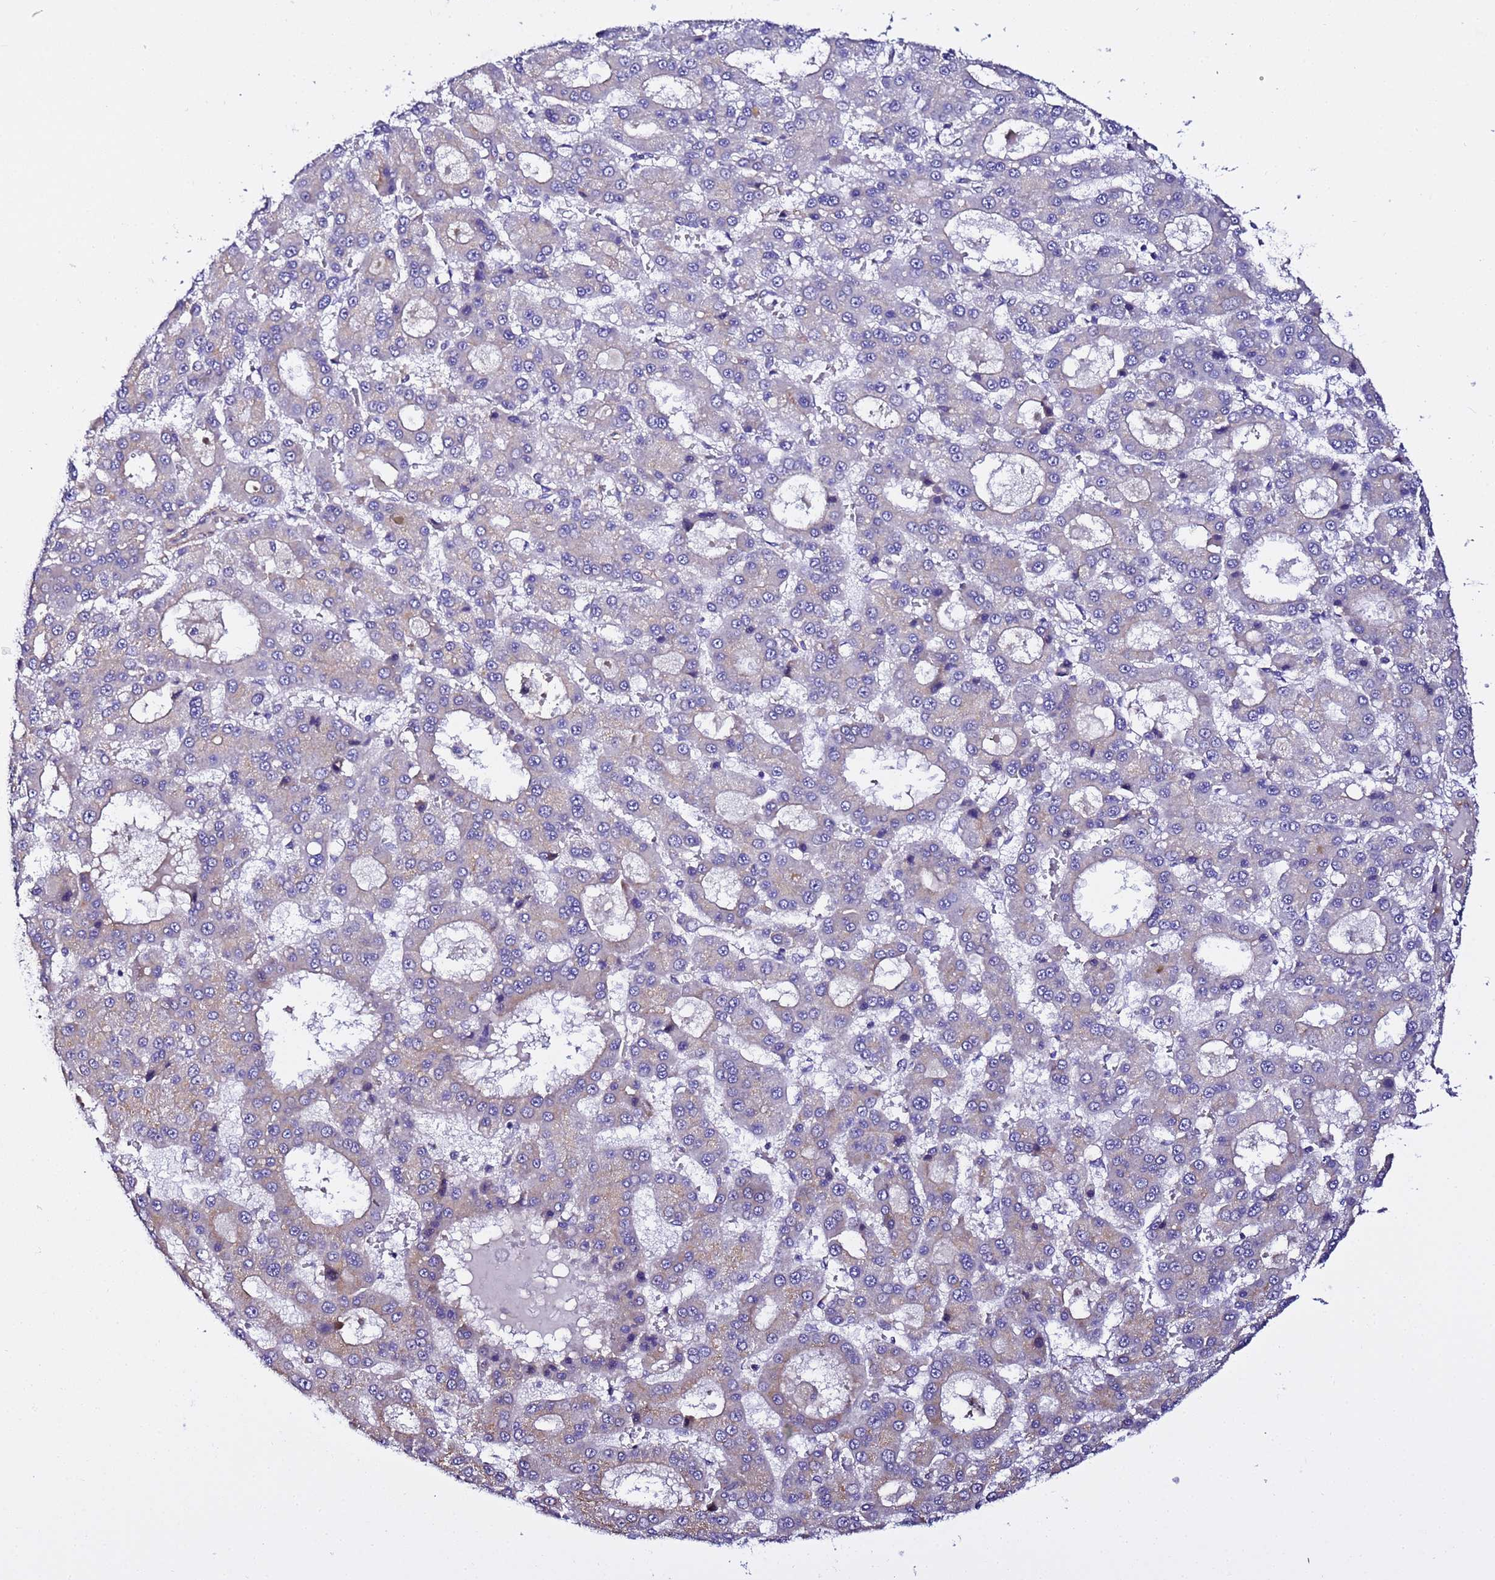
{"staining": {"intensity": "weak", "quantity": "25%-75%", "location": "cytoplasmic/membranous"}, "tissue": "liver cancer", "cell_type": "Tumor cells", "image_type": "cancer", "snomed": [{"axis": "morphology", "description": "Carcinoma, Hepatocellular, NOS"}, {"axis": "topography", "description": "Liver"}], "caption": "Immunohistochemical staining of human hepatocellular carcinoma (liver) exhibits low levels of weak cytoplasmic/membranous protein expression in about 25%-75% of tumor cells.", "gene": "JRKL", "patient": {"sex": "male", "age": 70}}